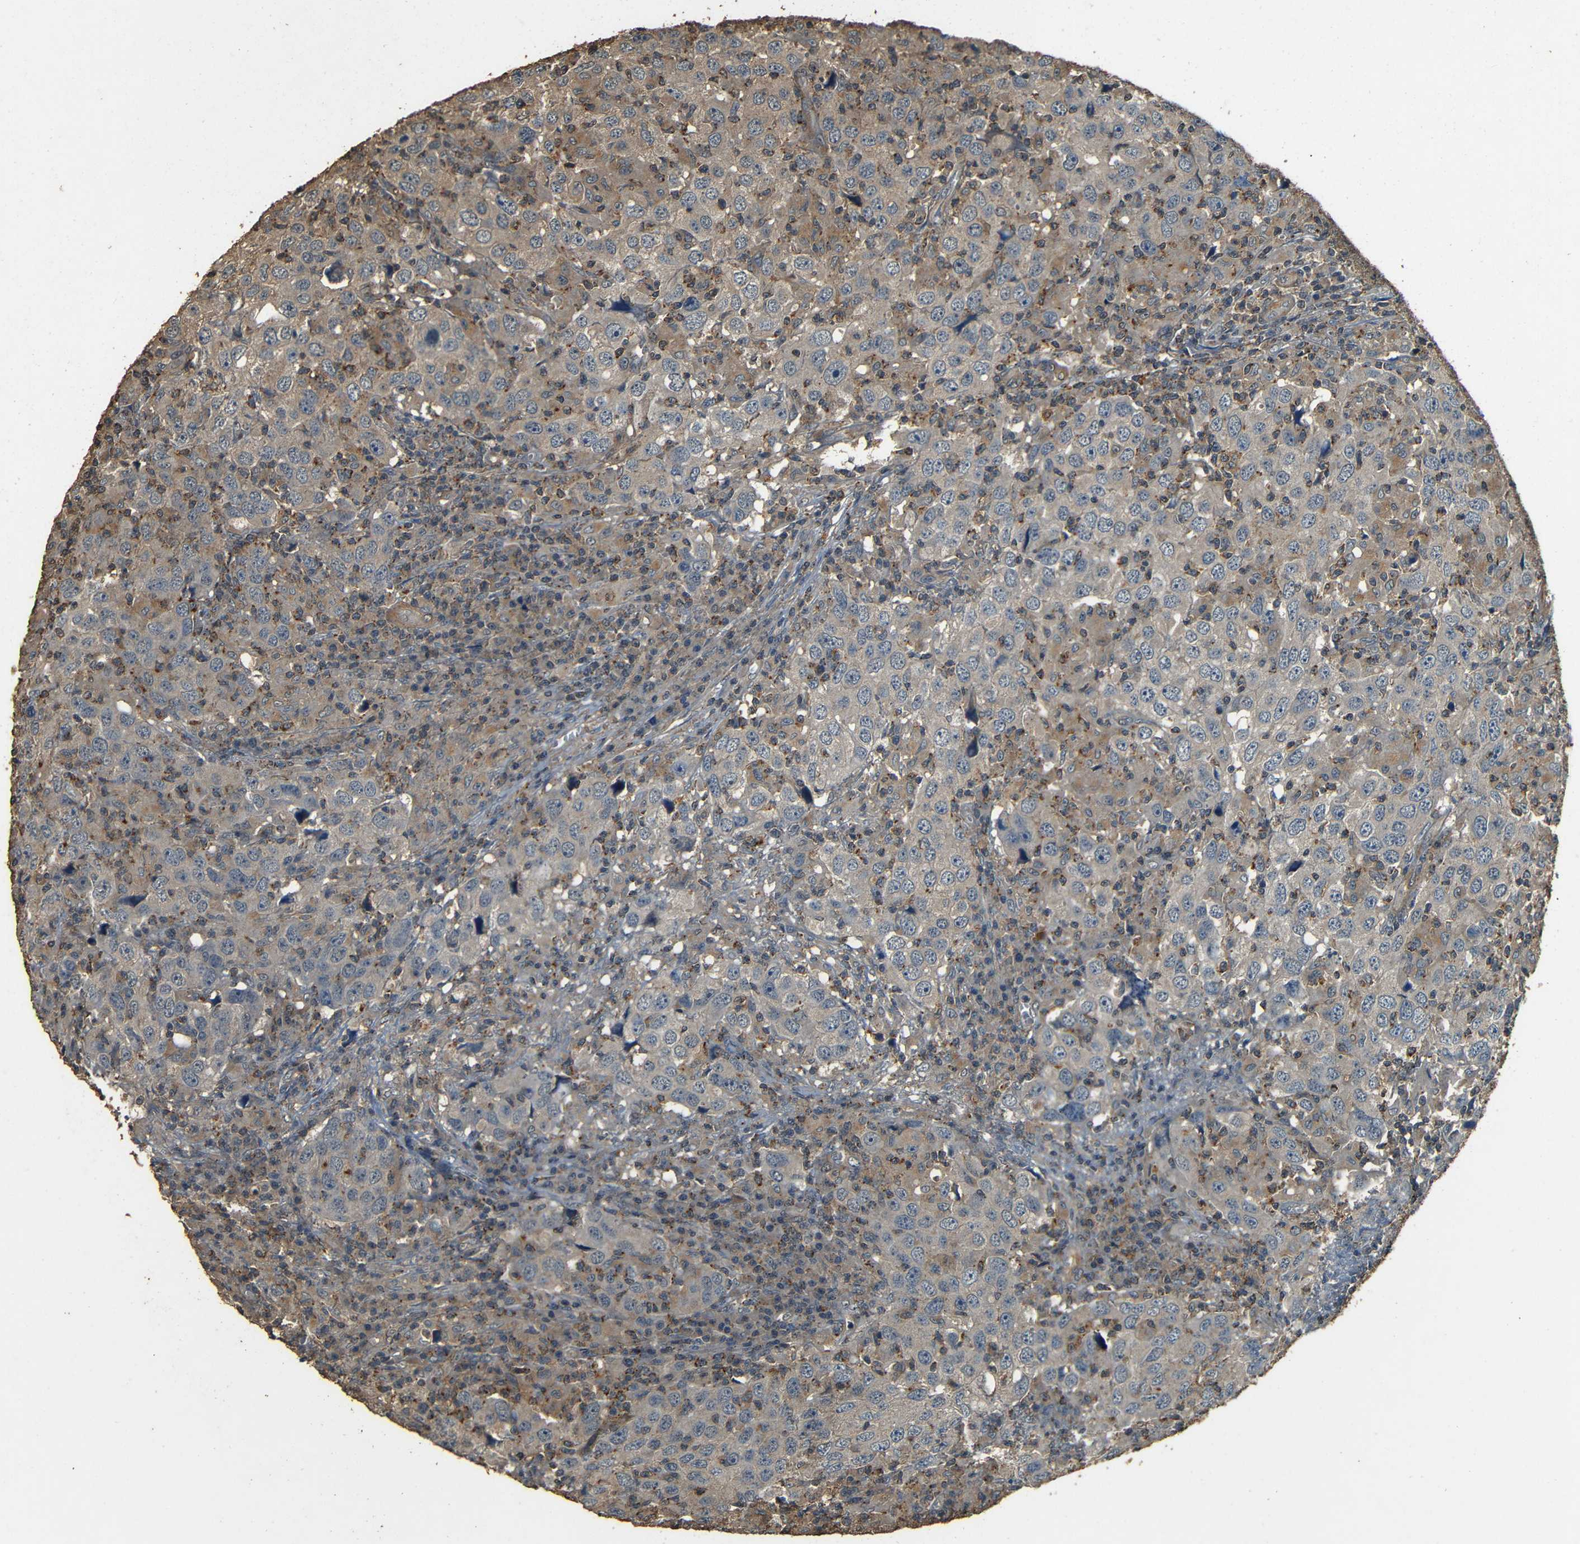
{"staining": {"intensity": "moderate", "quantity": "25%-75%", "location": "cytoplasmic/membranous"}, "tissue": "head and neck cancer", "cell_type": "Tumor cells", "image_type": "cancer", "snomed": [{"axis": "morphology", "description": "Adenocarcinoma, NOS"}, {"axis": "topography", "description": "Salivary gland"}, {"axis": "topography", "description": "Head-Neck"}], "caption": "Protein analysis of adenocarcinoma (head and neck) tissue exhibits moderate cytoplasmic/membranous expression in approximately 25%-75% of tumor cells. (IHC, brightfield microscopy, high magnification).", "gene": "PDE5A", "patient": {"sex": "female", "age": 65}}